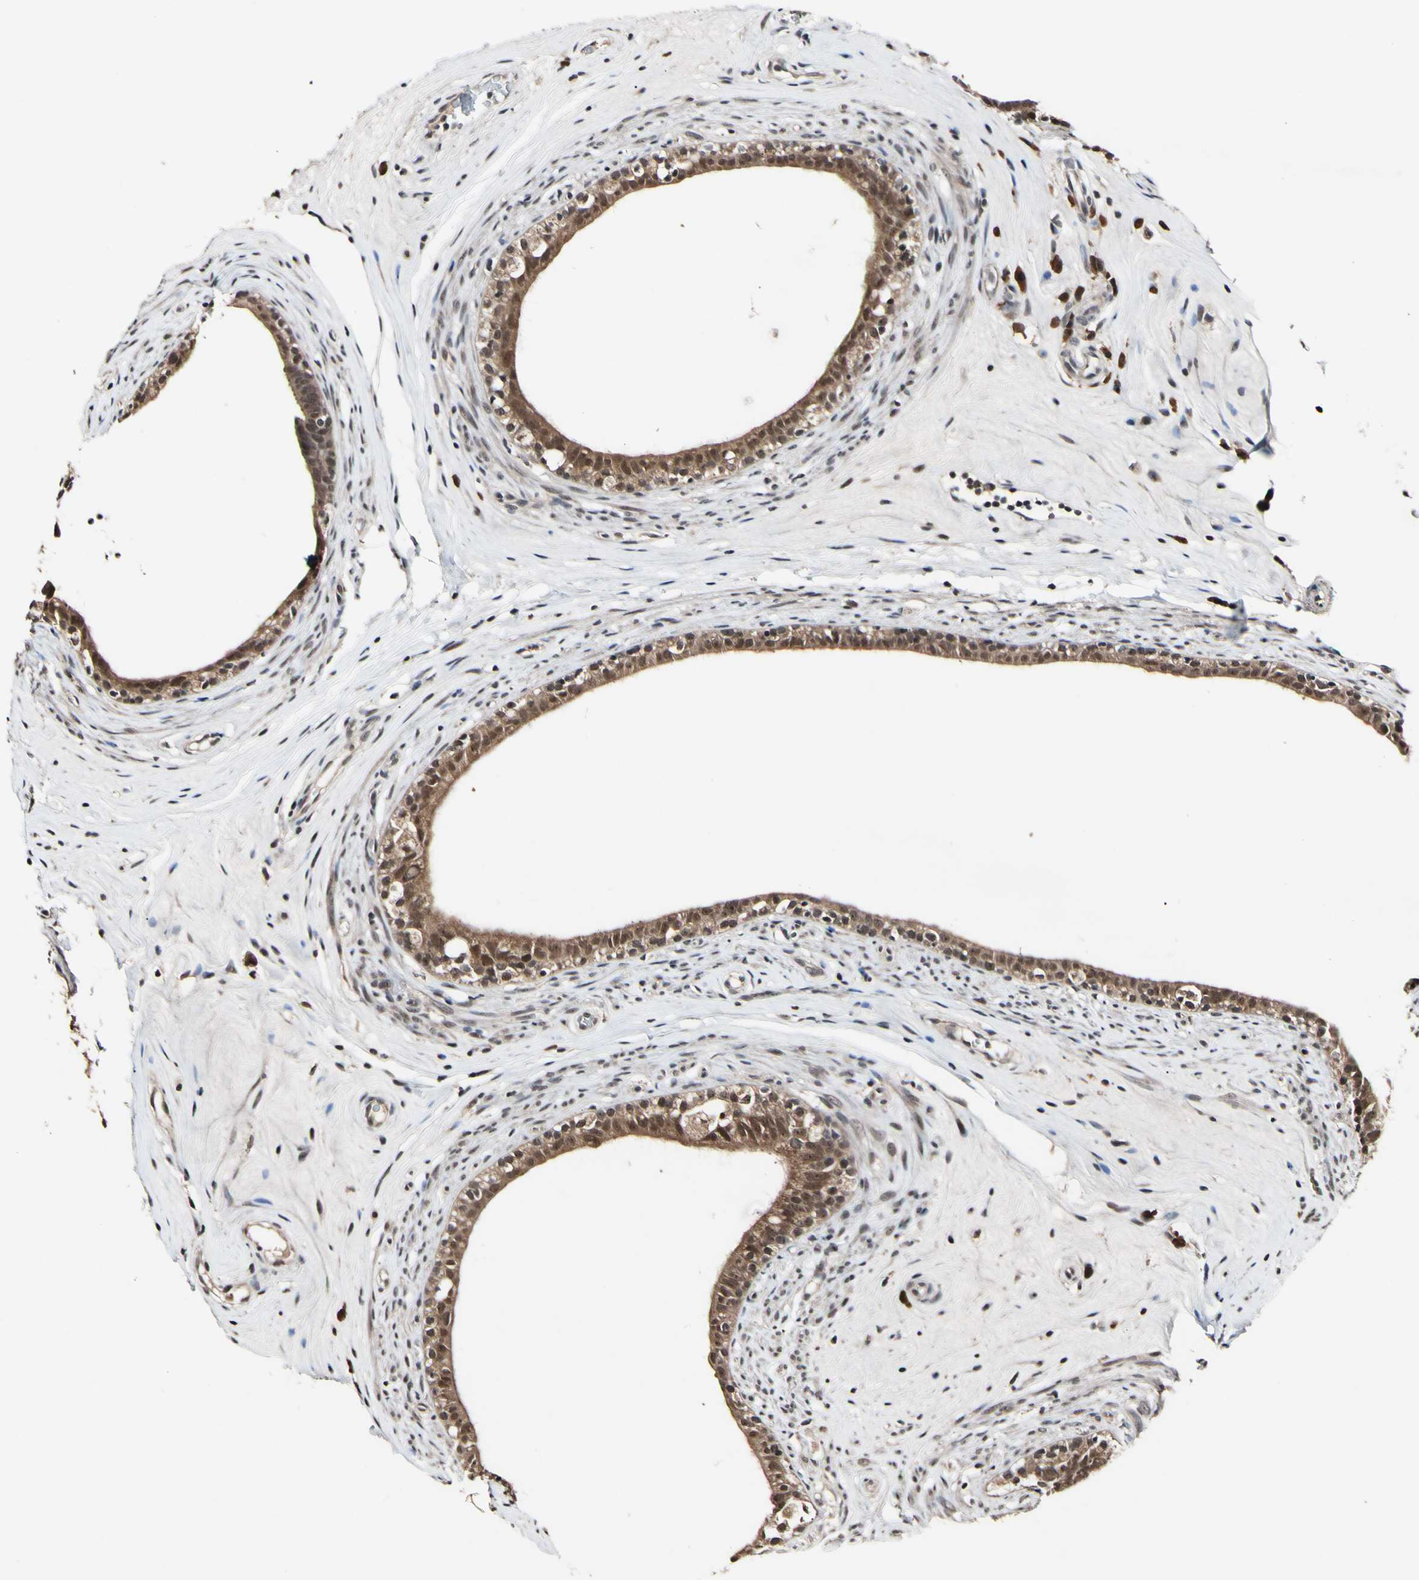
{"staining": {"intensity": "weak", "quantity": ">75%", "location": "cytoplasmic/membranous,nuclear"}, "tissue": "epididymis", "cell_type": "Glandular cells", "image_type": "normal", "snomed": [{"axis": "morphology", "description": "Normal tissue, NOS"}, {"axis": "morphology", "description": "Inflammation, NOS"}, {"axis": "topography", "description": "Epididymis"}], "caption": "High-magnification brightfield microscopy of unremarkable epididymis stained with DAB (brown) and counterstained with hematoxylin (blue). glandular cells exhibit weak cytoplasmic/membranous,nuclear expression is identified in approximately>75% of cells.", "gene": "PSMD10", "patient": {"sex": "male", "age": 84}}